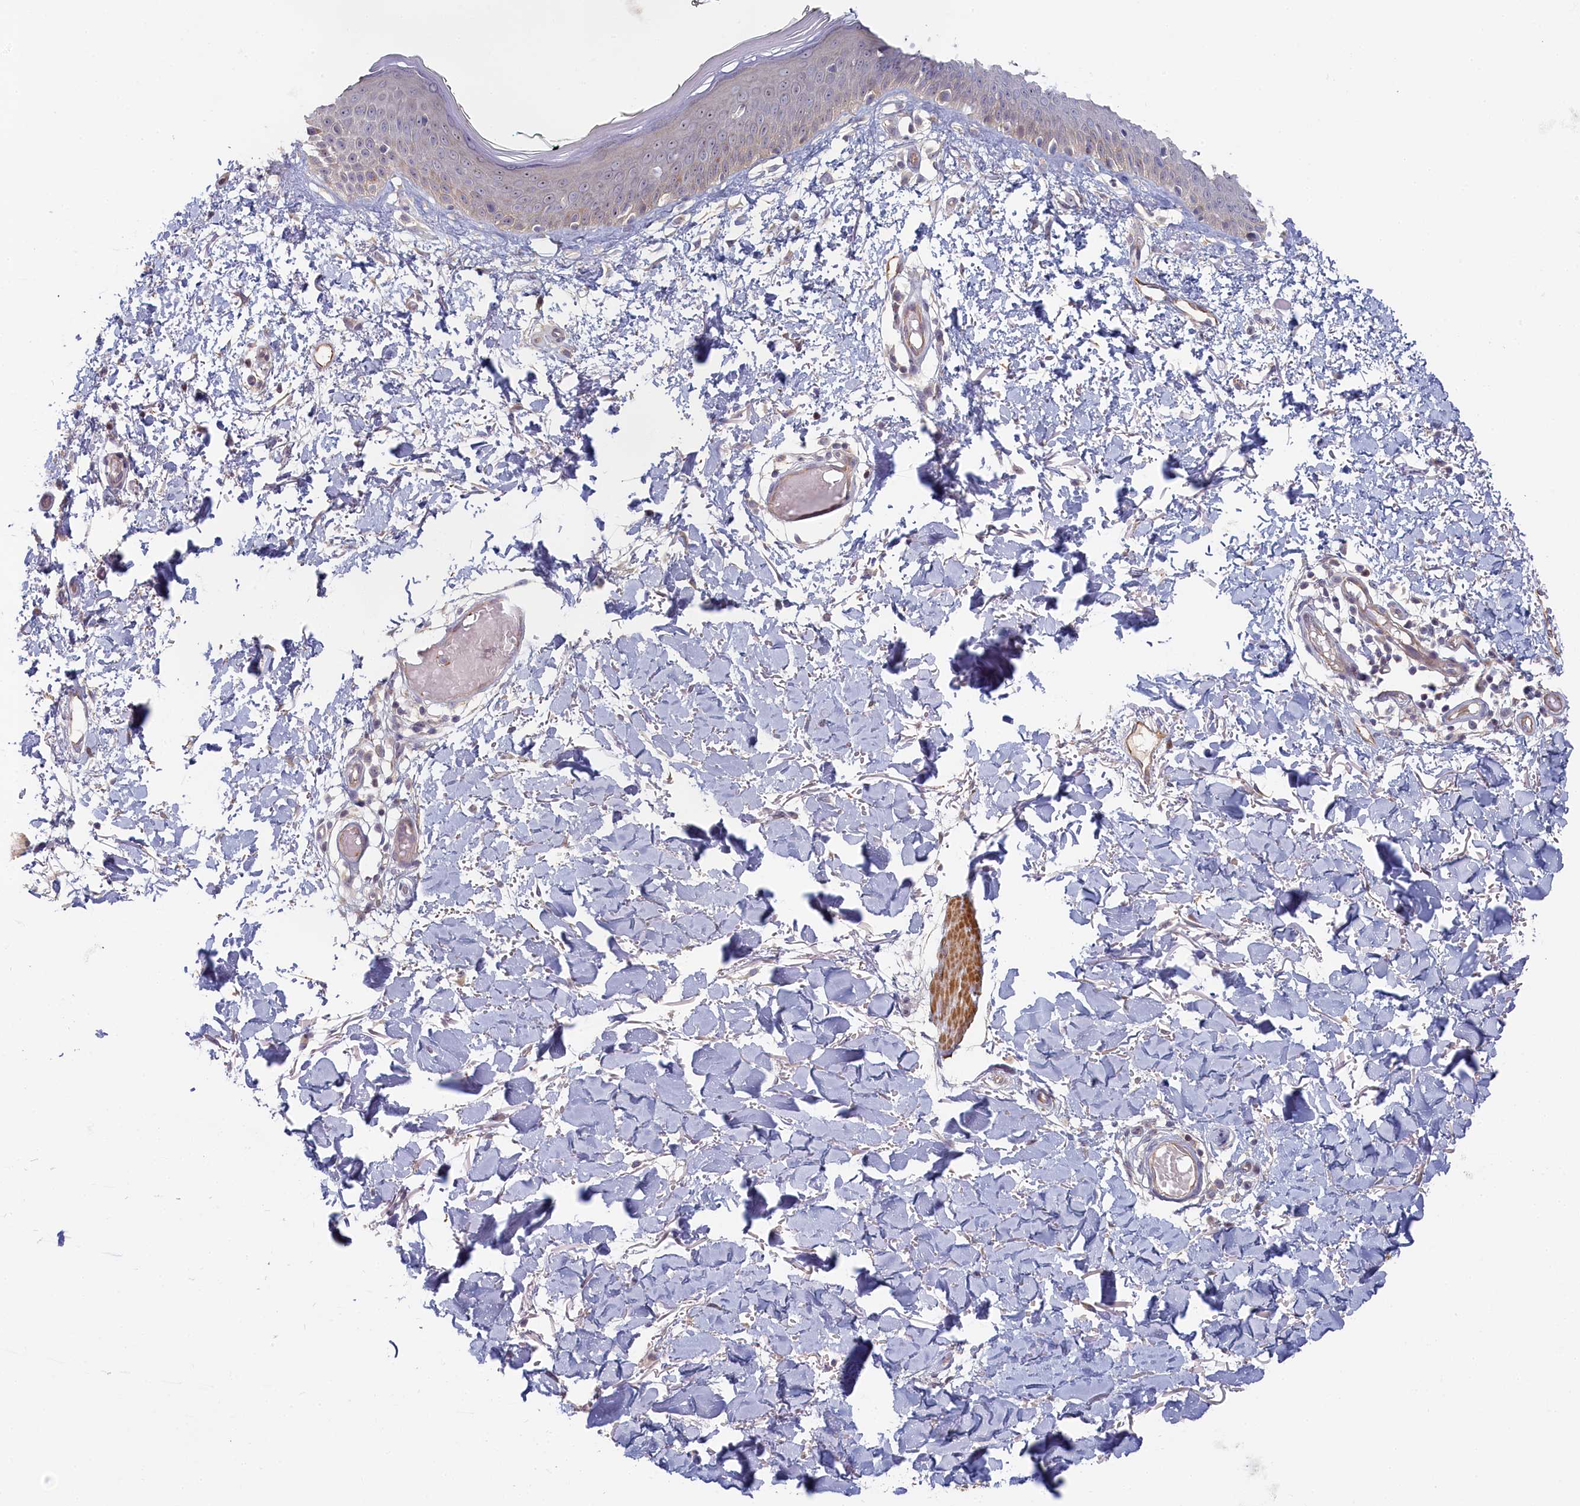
{"staining": {"intensity": "negative", "quantity": "none", "location": "none"}, "tissue": "skin", "cell_type": "Fibroblasts", "image_type": "normal", "snomed": [{"axis": "morphology", "description": "Normal tissue, NOS"}, {"axis": "topography", "description": "Skin"}], "caption": "A photomicrograph of human skin is negative for staining in fibroblasts. (DAB (3,3'-diaminobenzidine) IHC visualized using brightfield microscopy, high magnification).", "gene": "INTS4", "patient": {"sex": "male", "age": 62}}